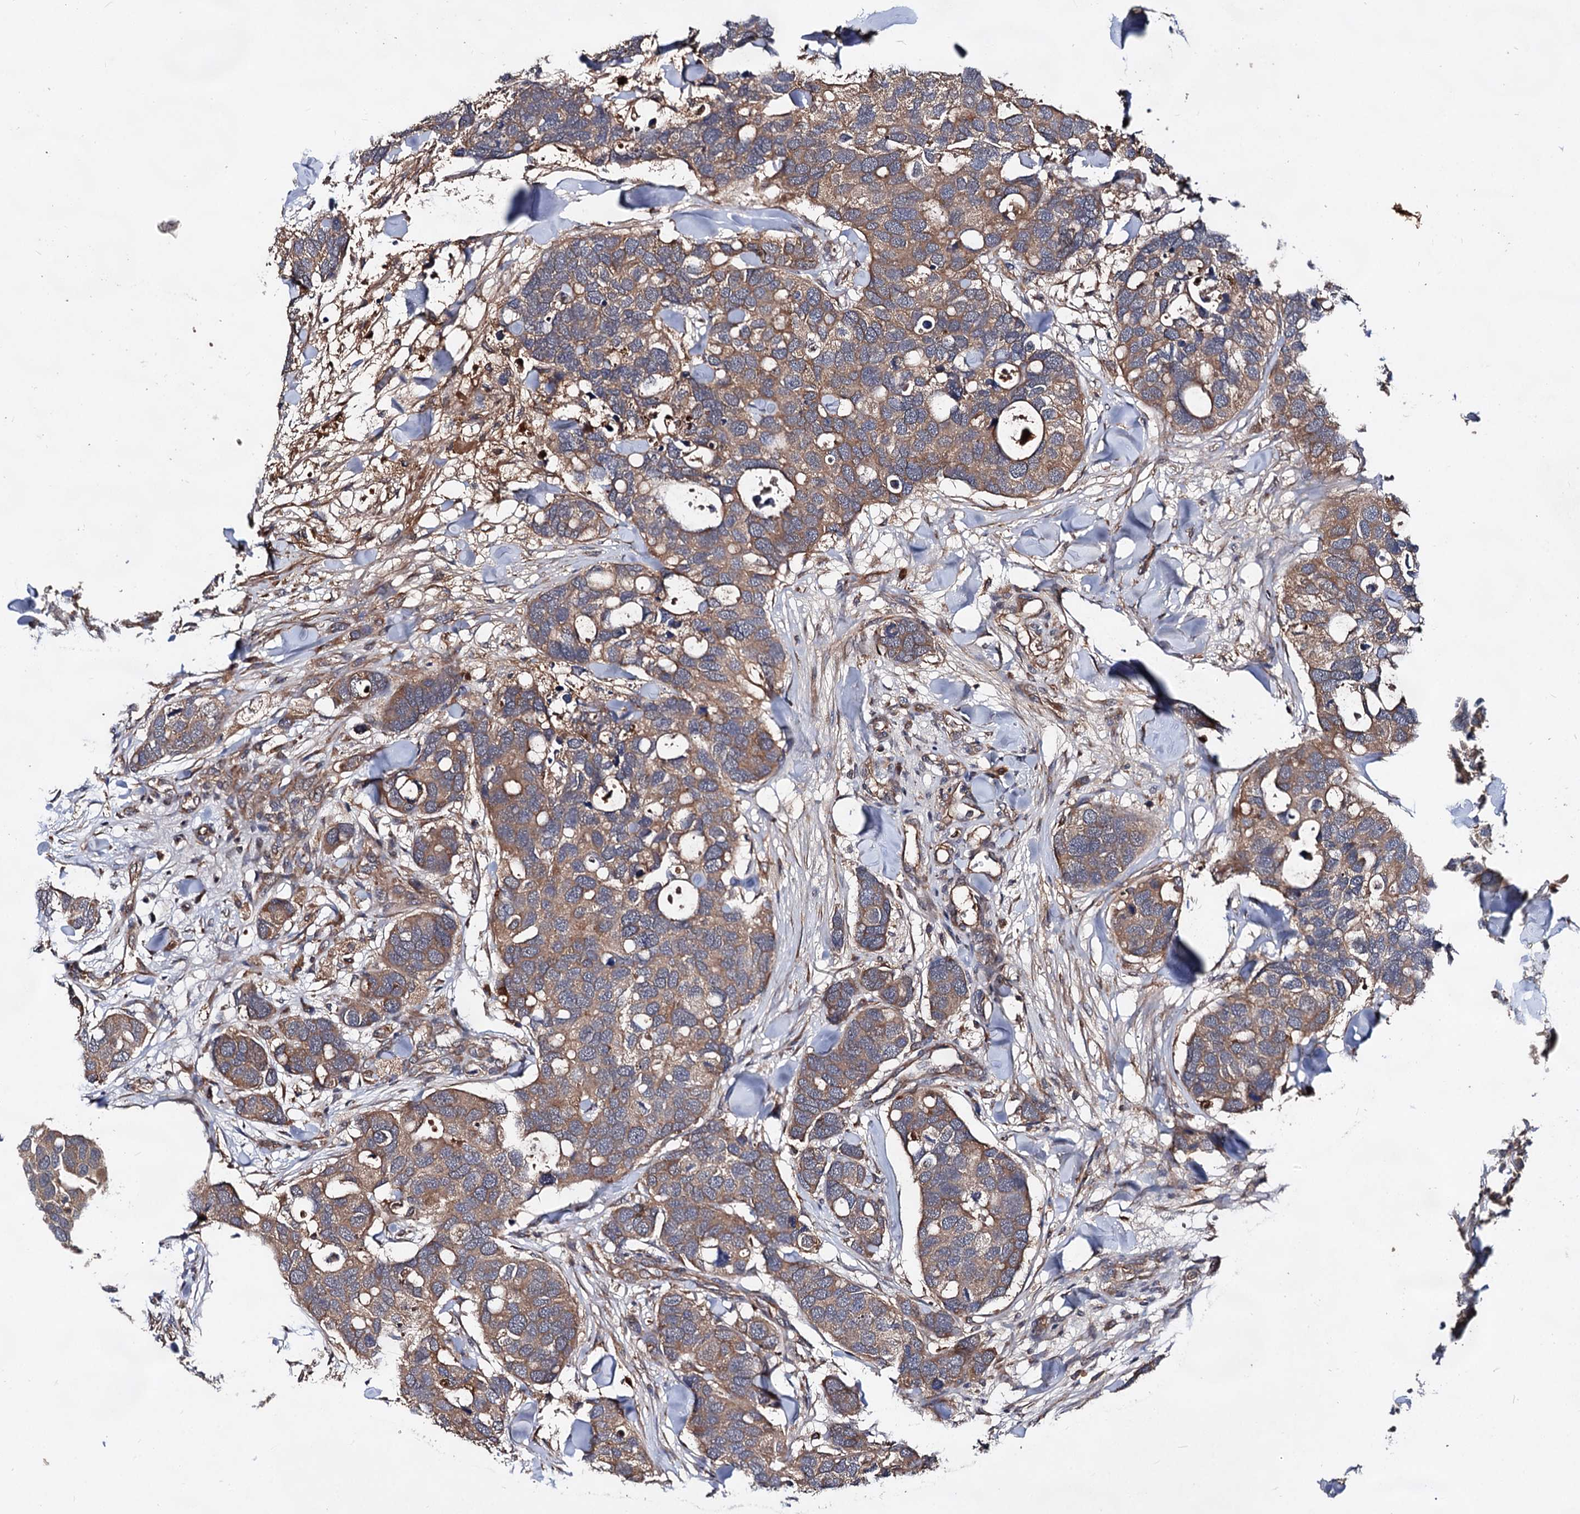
{"staining": {"intensity": "moderate", "quantity": ">75%", "location": "cytoplasmic/membranous"}, "tissue": "breast cancer", "cell_type": "Tumor cells", "image_type": "cancer", "snomed": [{"axis": "morphology", "description": "Duct carcinoma"}, {"axis": "topography", "description": "Breast"}], "caption": "Invasive ductal carcinoma (breast) was stained to show a protein in brown. There is medium levels of moderate cytoplasmic/membranous positivity in about >75% of tumor cells.", "gene": "TEX9", "patient": {"sex": "female", "age": 83}}